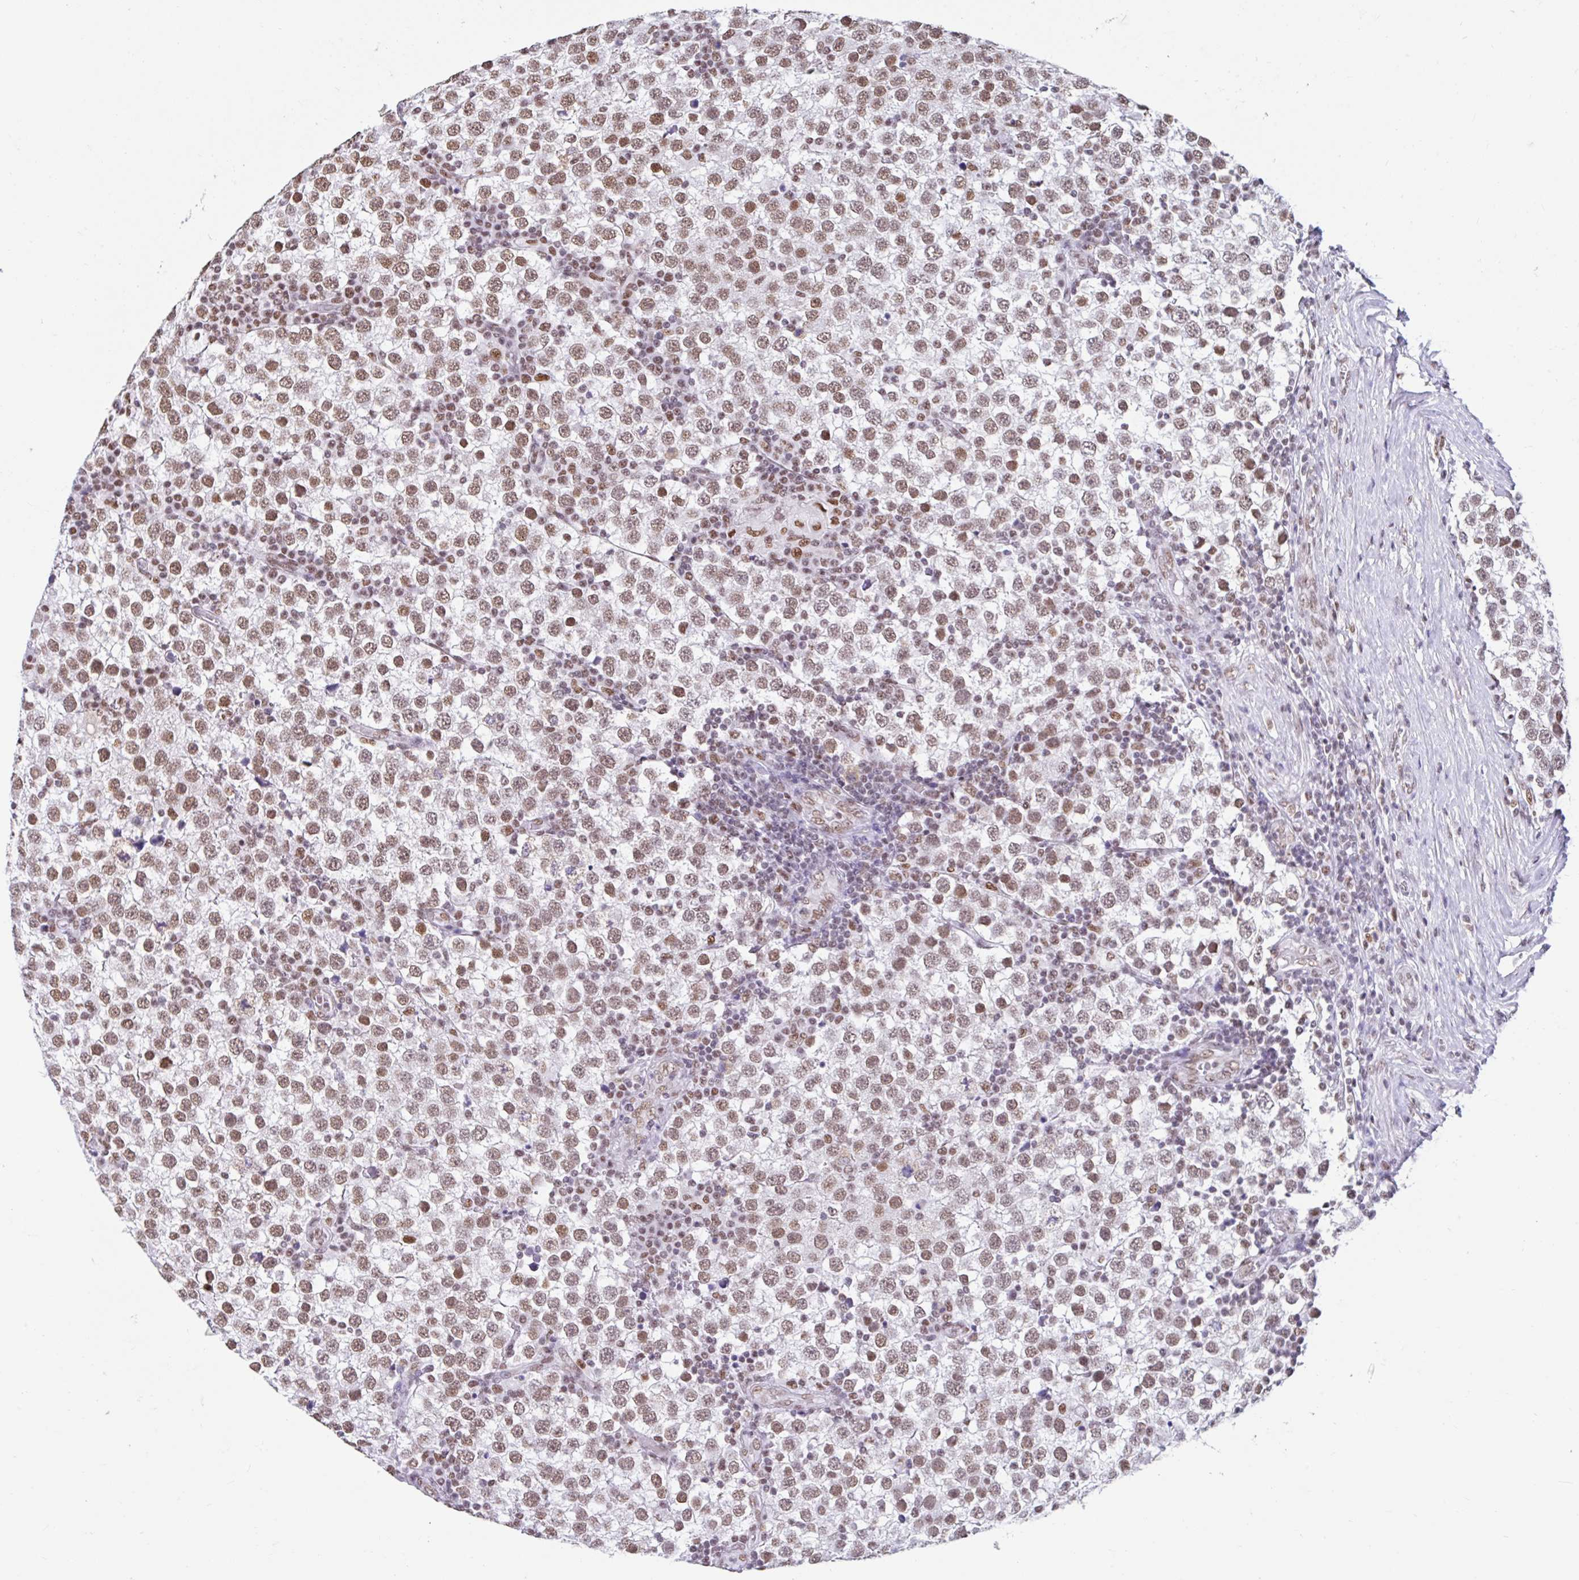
{"staining": {"intensity": "moderate", "quantity": ">75%", "location": "nuclear"}, "tissue": "testis cancer", "cell_type": "Tumor cells", "image_type": "cancer", "snomed": [{"axis": "morphology", "description": "Seminoma, NOS"}, {"axis": "topography", "description": "Testis"}], "caption": "Approximately >75% of tumor cells in seminoma (testis) show moderate nuclear protein positivity as visualized by brown immunohistochemical staining.", "gene": "KHDRBS1", "patient": {"sex": "male", "age": 34}}